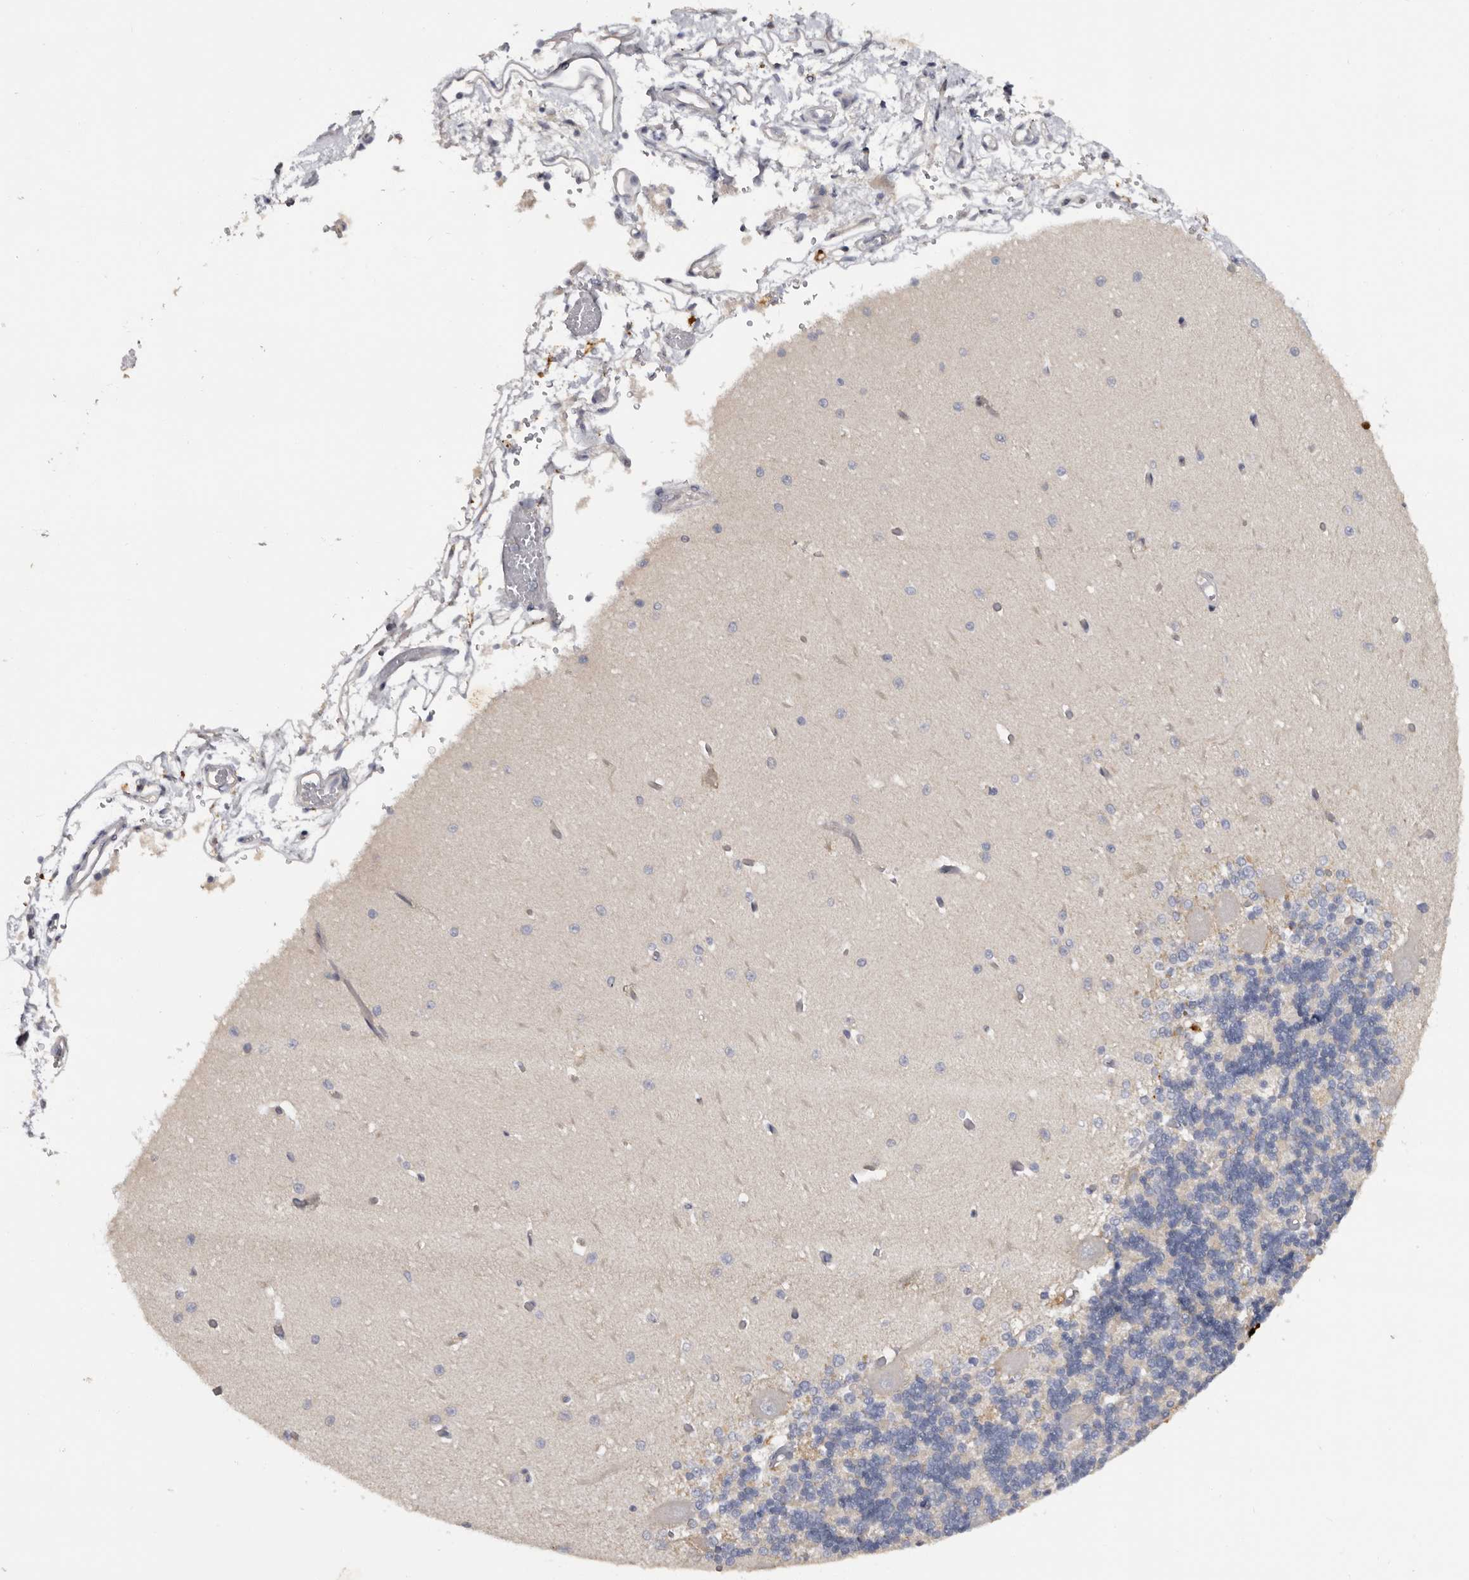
{"staining": {"intensity": "weak", "quantity": "25%-75%", "location": "cytoplasmic/membranous"}, "tissue": "cerebellum", "cell_type": "Cells in granular layer", "image_type": "normal", "snomed": [{"axis": "morphology", "description": "Normal tissue, NOS"}, {"axis": "topography", "description": "Cerebellum"}], "caption": "High-magnification brightfield microscopy of benign cerebellum stained with DAB (3,3'-diaminobenzidine) (brown) and counterstained with hematoxylin (blue). cells in granular layer exhibit weak cytoplasmic/membranous expression is seen in approximately25%-75% of cells. The protein is stained brown, and the nuclei are stained in blue (DAB IHC with brightfield microscopy, high magnification).", "gene": "DAP", "patient": {"sex": "male", "age": 37}}